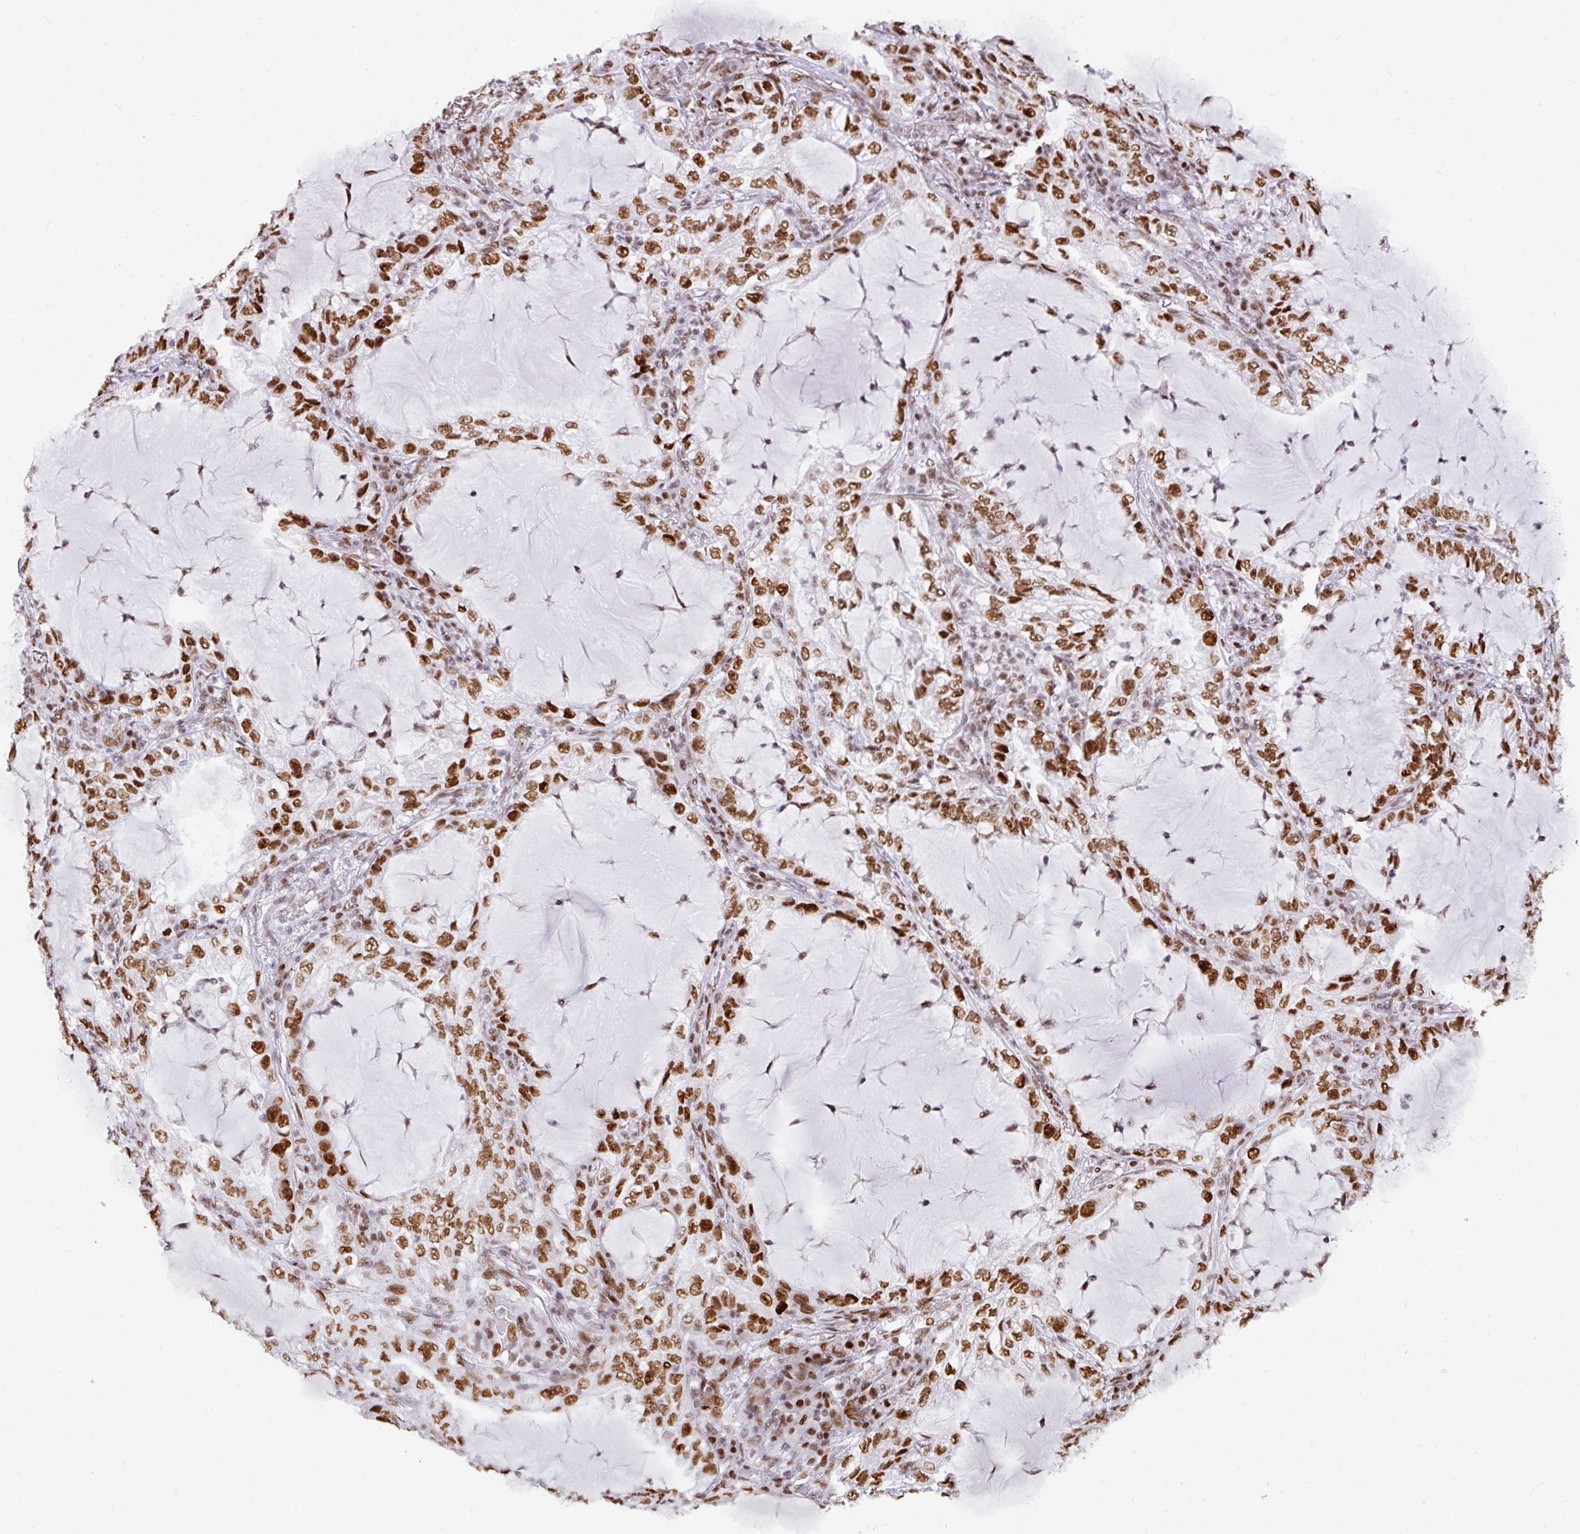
{"staining": {"intensity": "moderate", "quantity": ">75%", "location": "nuclear"}, "tissue": "lung cancer", "cell_type": "Tumor cells", "image_type": "cancer", "snomed": [{"axis": "morphology", "description": "Adenocarcinoma, NOS"}, {"axis": "topography", "description": "Lung"}], "caption": "Immunohistochemical staining of lung cancer exhibits moderate nuclear protein staining in about >75% of tumor cells.", "gene": "CLP1", "patient": {"sex": "female", "age": 73}}